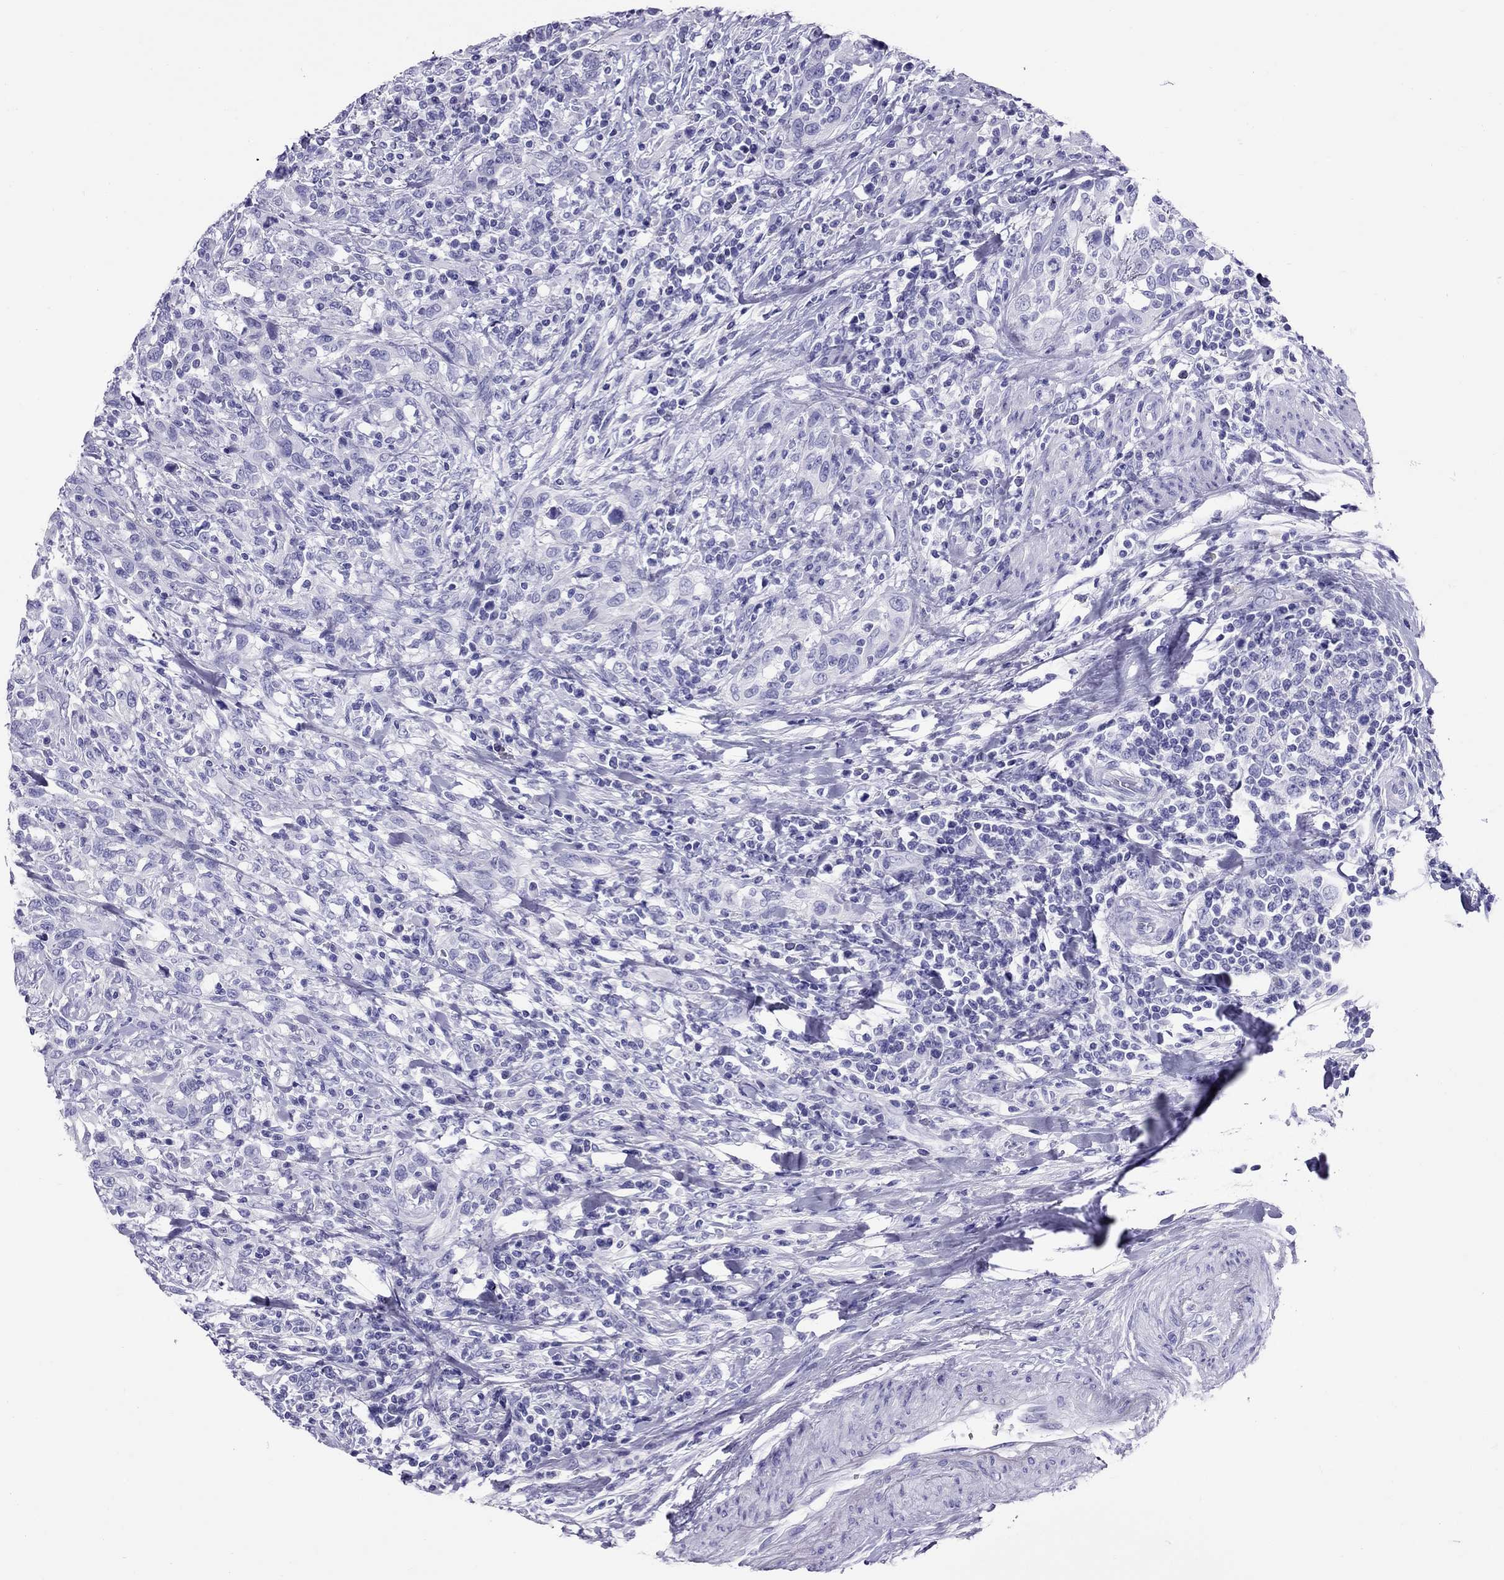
{"staining": {"intensity": "negative", "quantity": "none", "location": "none"}, "tissue": "urothelial cancer", "cell_type": "Tumor cells", "image_type": "cancer", "snomed": [{"axis": "morphology", "description": "Urothelial carcinoma, NOS"}, {"axis": "morphology", "description": "Urothelial carcinoma, High grade"}, {"axis": "topography", "description": "Urinary bladder"}], "caption": "Immunohistochemical staining of urothelial cancer shows no significant positivity in tumor cells.", "gene": "AVPR1B", "patient": {"sex": "female", "age": 64}}